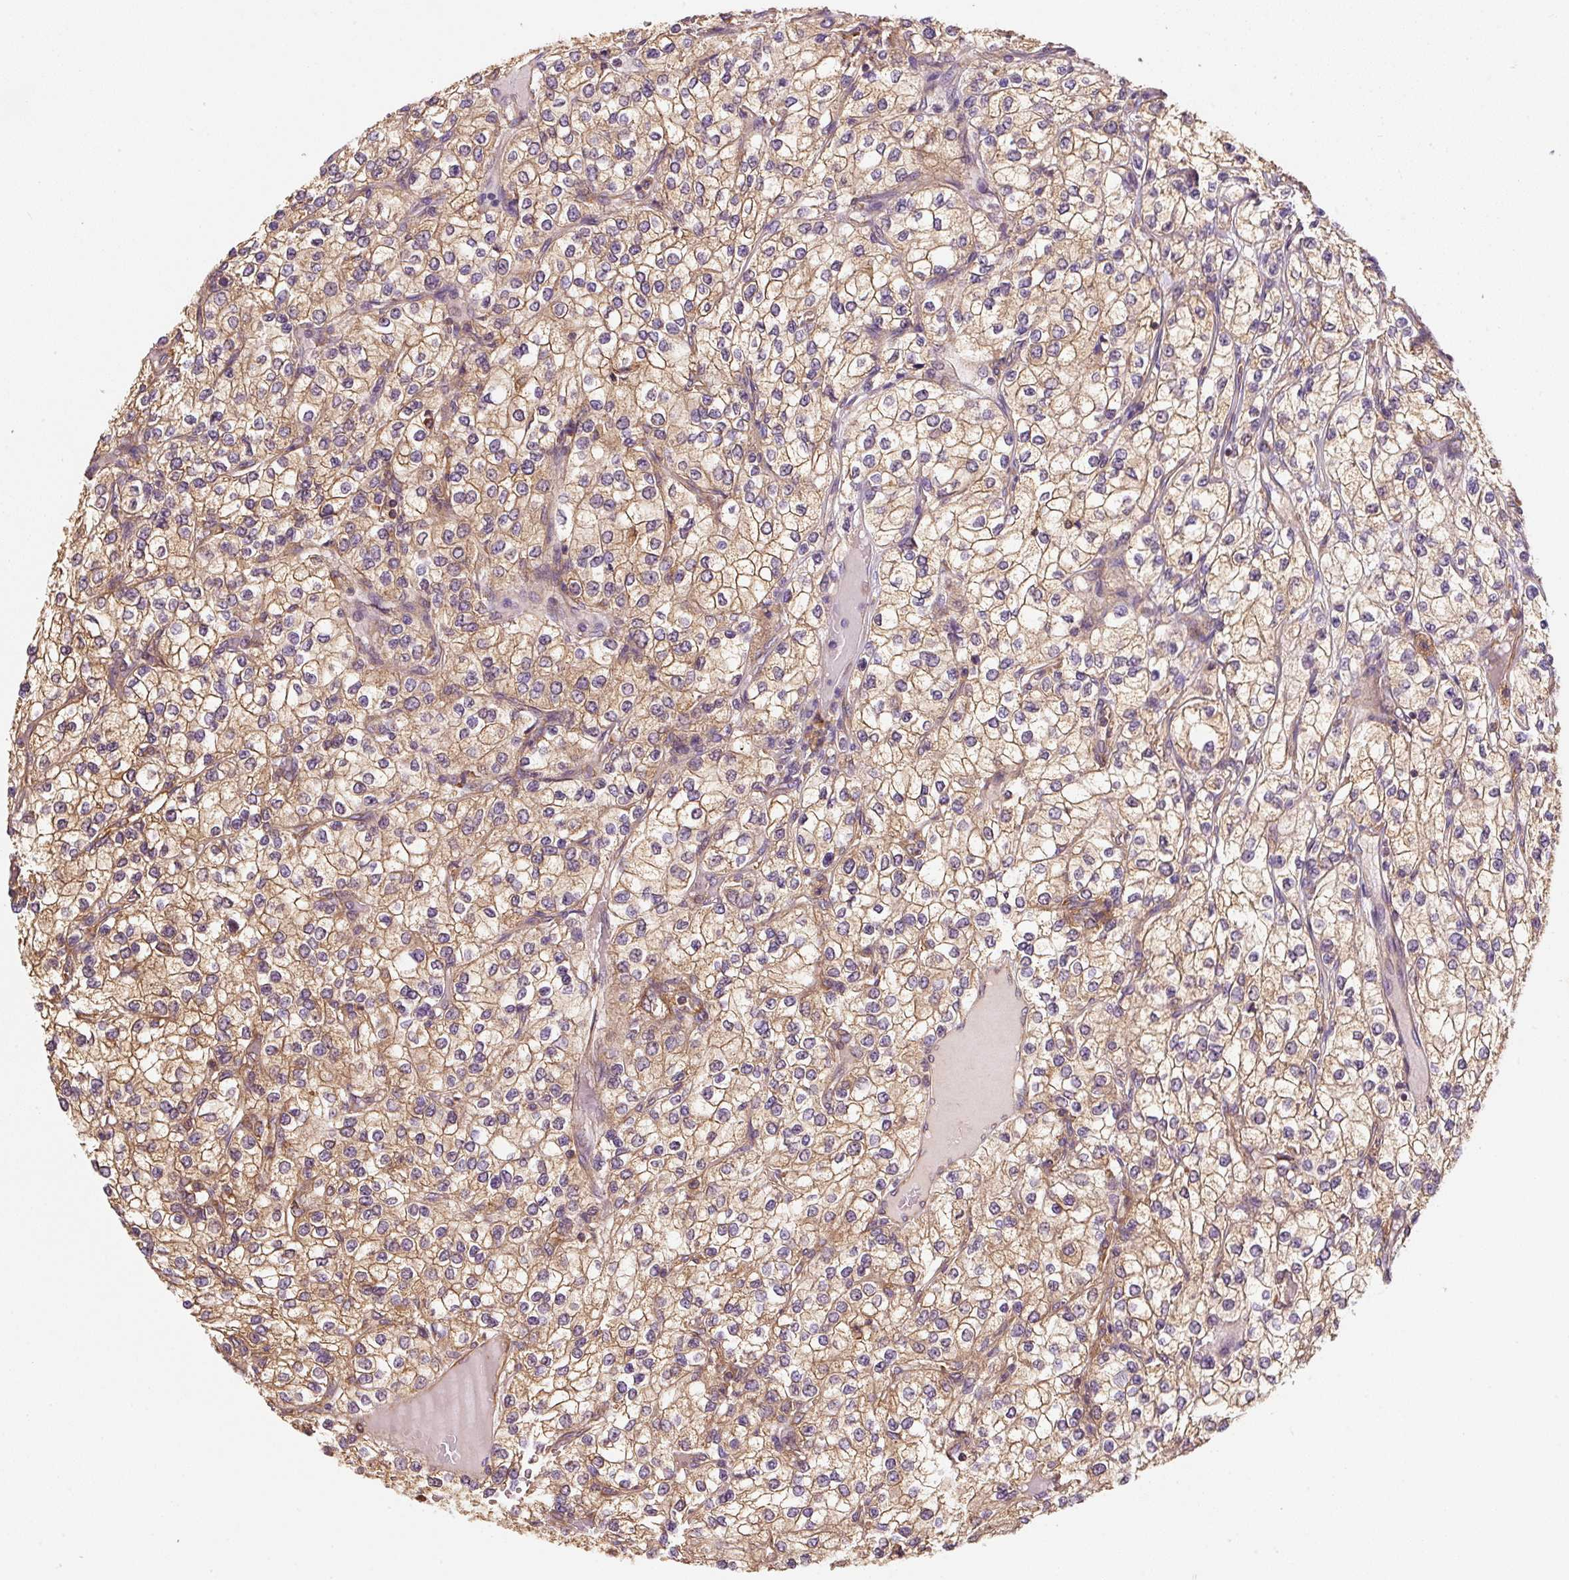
{"staining": {"intensity": "moderate", "quantity": ">75%", "location": "cytoplasmic/membranous"}, "tissue": "renal cancer", "cell_type": "Tumor cells", "image_type": "cancer", "snomed": [{"axis": "morphology", "description": "Adenocarcinoma, NOS"}, {"axis": "topography", "description": "Kidney"}], "caption": "IHC (DAB (3,3'-diaminobenzidine)) staining of renal cancer (adenocarcinoma) exhibits moderate cytoplasmic/membranous protein positivity in approximately >75% of tumor cells. Nuclei are stained in blue.", "gene": "EIF2S2", "patient": {"sex": "male", "age": 80}}